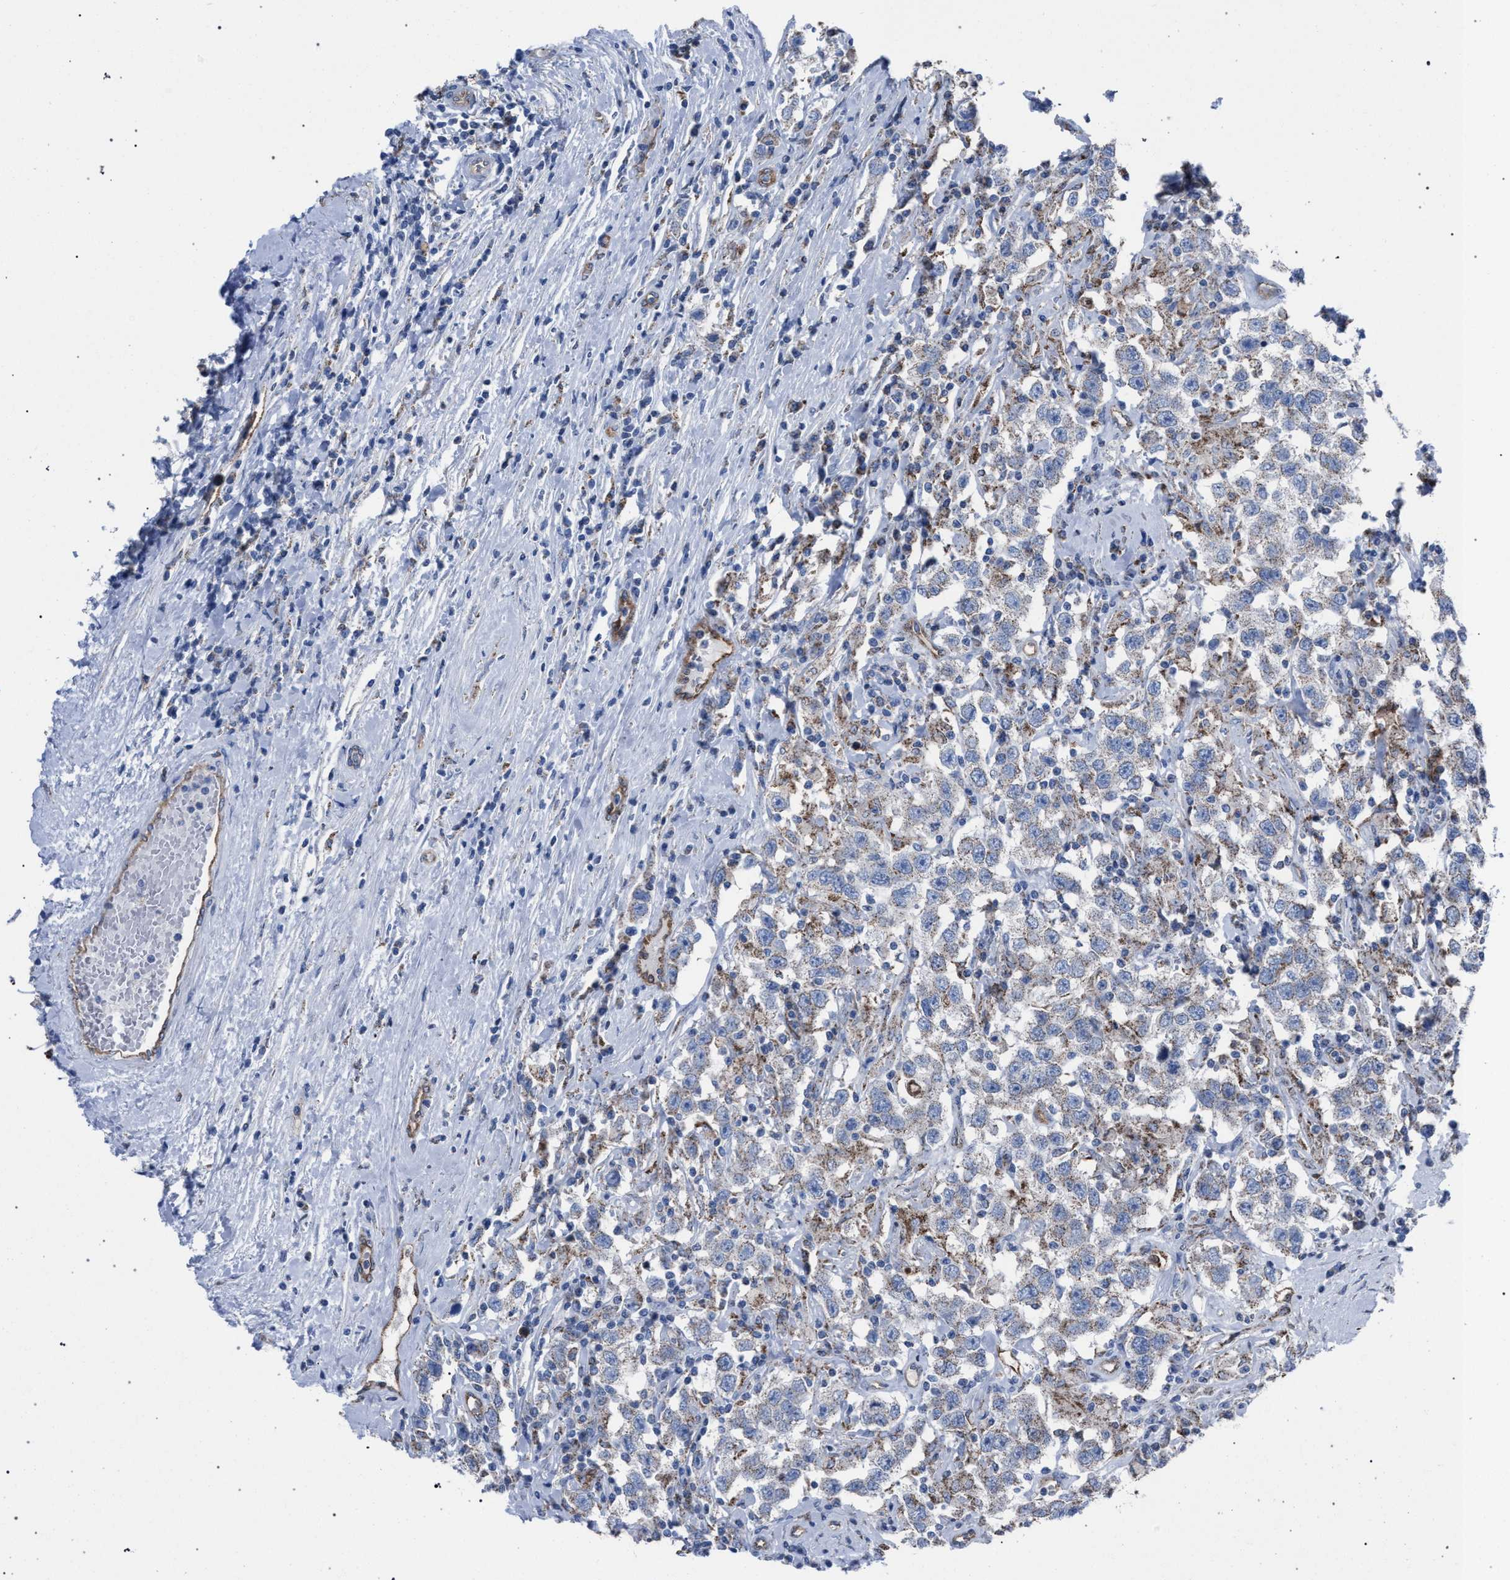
{"staining": {"intensity": "weak", "quantity": "<25%", "location": "cytoplasmic/membranous"}, "tissue": "testis cancer", "cell_type": "Tumor cells", "image_type": "cancer", "snomed": [{"axis": "morphology", "description": "Seminoma, NOS"}, {"axis": "topography", "description": "Testis"}], "caption": "Tumor cells are negative for protein expression in human testis cancer (seminoma).", "gene": "HSD17B4", "patient": {"sex": "male", "age": 41}}